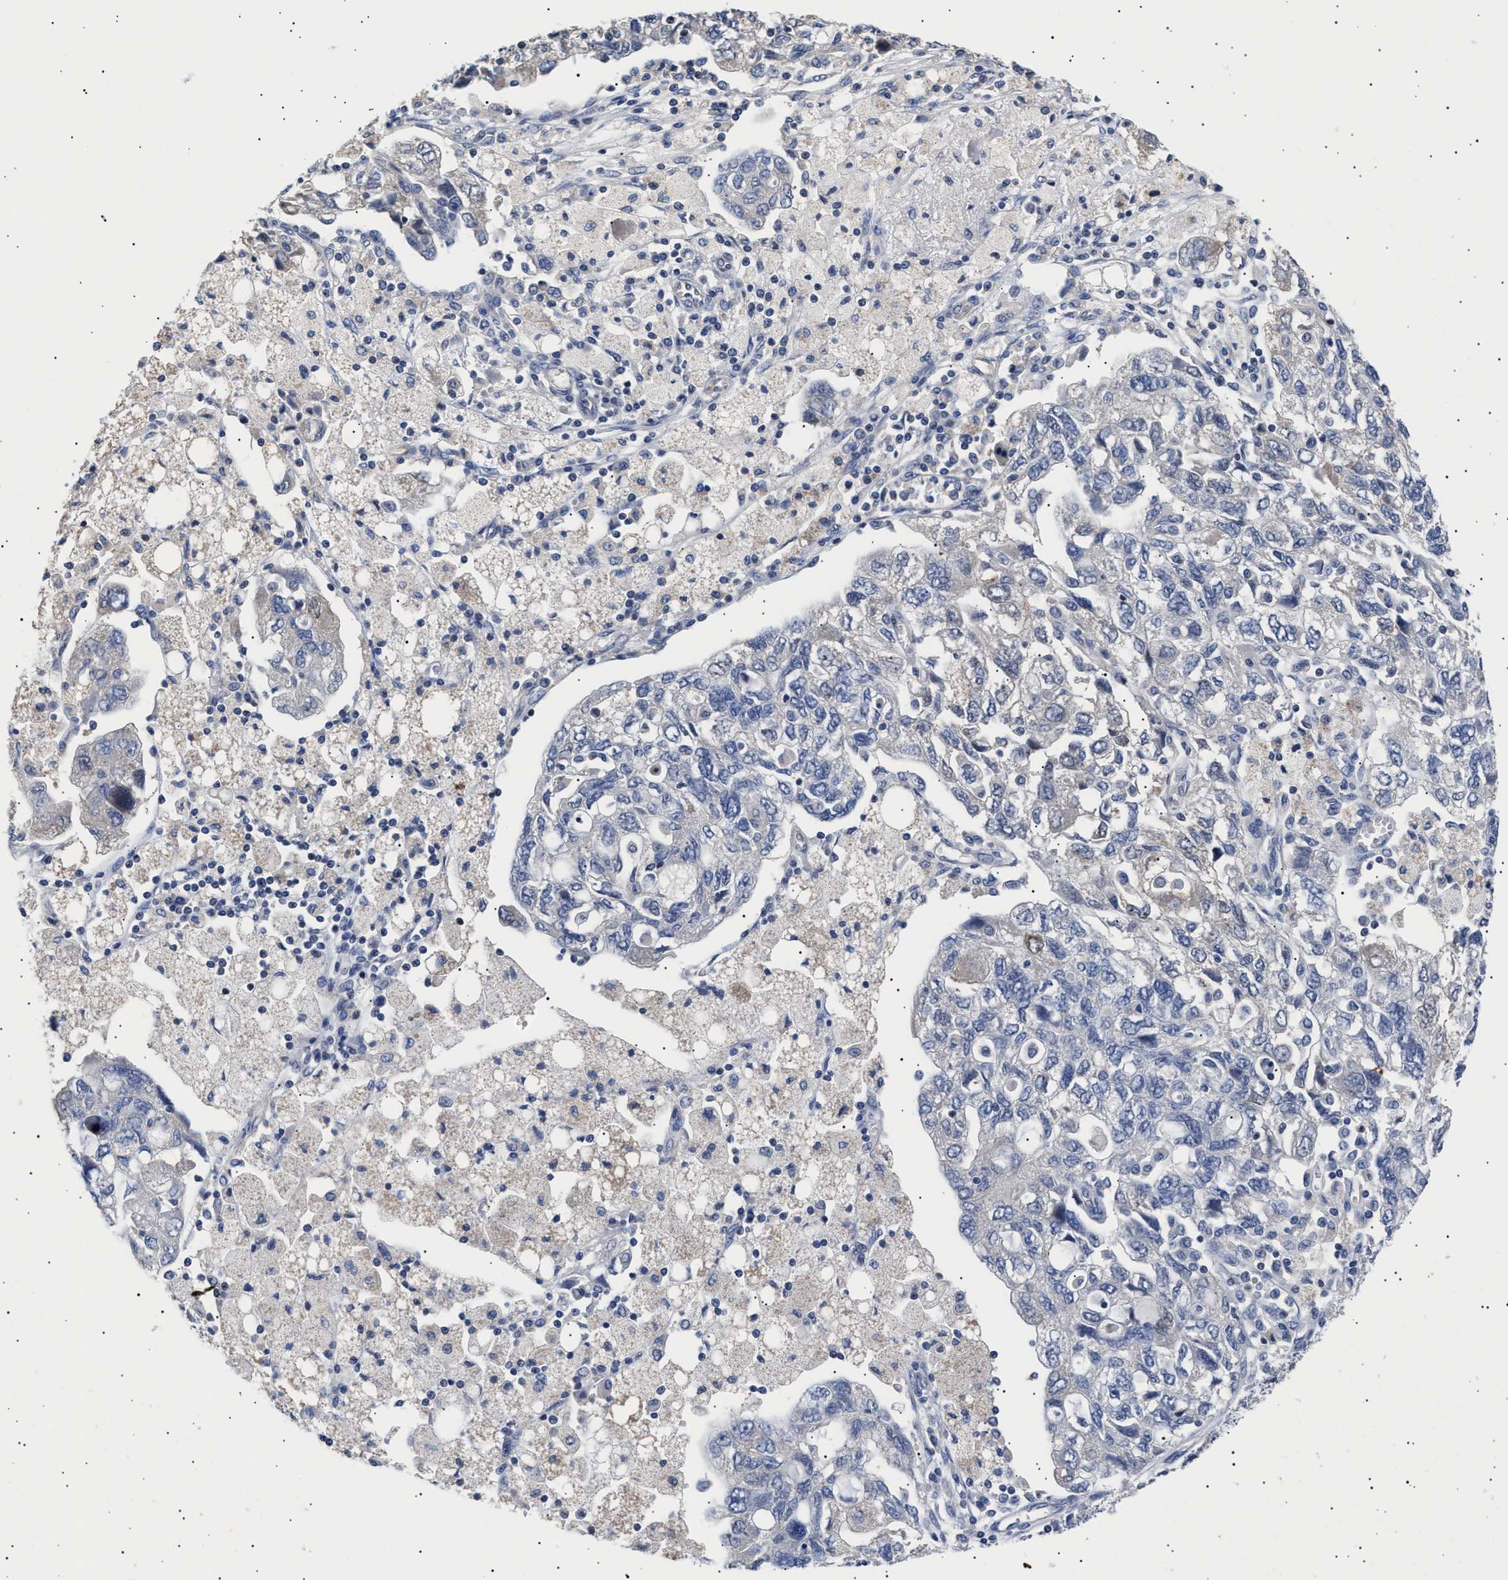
{"staining": {"intensity": "negative", "quantity": "none", "location": "none"}, "tissue": "ovarian cancer", "cell_type": "Tumor cells", "image_type": "cancer", "snomed": [{"axis": "morphology", "description": "Carcinoma, NOS"}, {"axis": "morphology", "description": "Cystadenocarcinoma, serous, NOS"}, {"axis": "topography", "description": "Ovary"}], "caption": "The immunohistochemistry photomicrograph has no significant staining in tumor cells of ovarian cancer (carcinoma) tissue. The staining is performed using DAB (3,3'-diaminobenzidine) brown chromogen with nuclei counter-stained in using hematoxylin.", "gene": "HEMGN", "patient": {"sex": "female", "age": 69}}